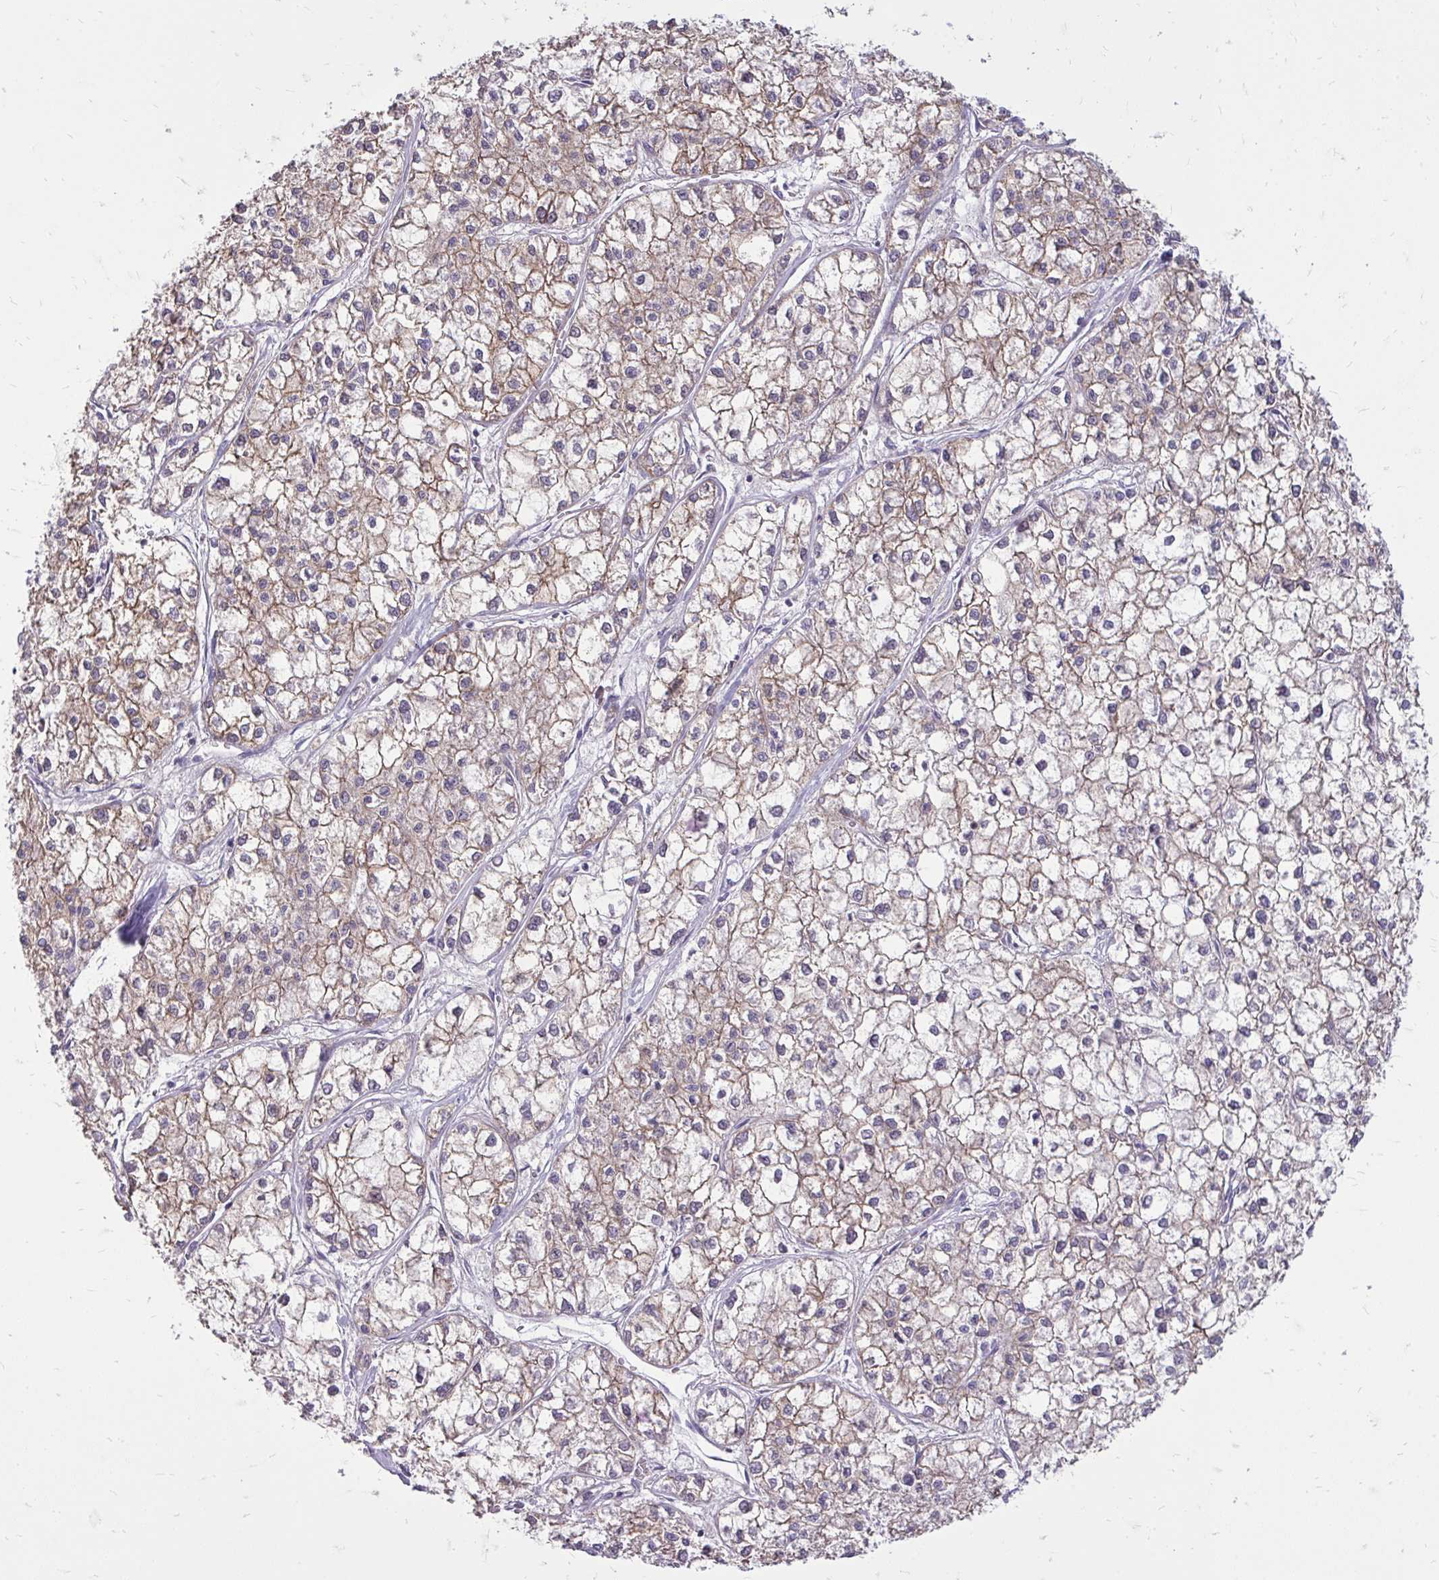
{"staining": {"intensity": "moderate", "quantity": ">75%", "location": "cytoplasmic/membranous"}, "tissue": "liver cancer", "cell_type": "Tumor cells", "image_type": "cancer", "snomed": [{"axis": "morphology", "description": "Carcinoma, Hepatocellular, NOS"}, {"axis": "topography", "description": "Liver"}], "caption": "Immunohistochemical staining of human liver cancer shows medium levels of moderate cytoplasmic/membranous protein expression in about >75% of tumor cells. (Stains: DAB (3,3'-diaminobenzidine) in brown, nuclei in blue, Microscopy: brightfield microscopy at high magnification).", "gene": "SPTBN2", "patient": {"sex": "female", "age": 43}}